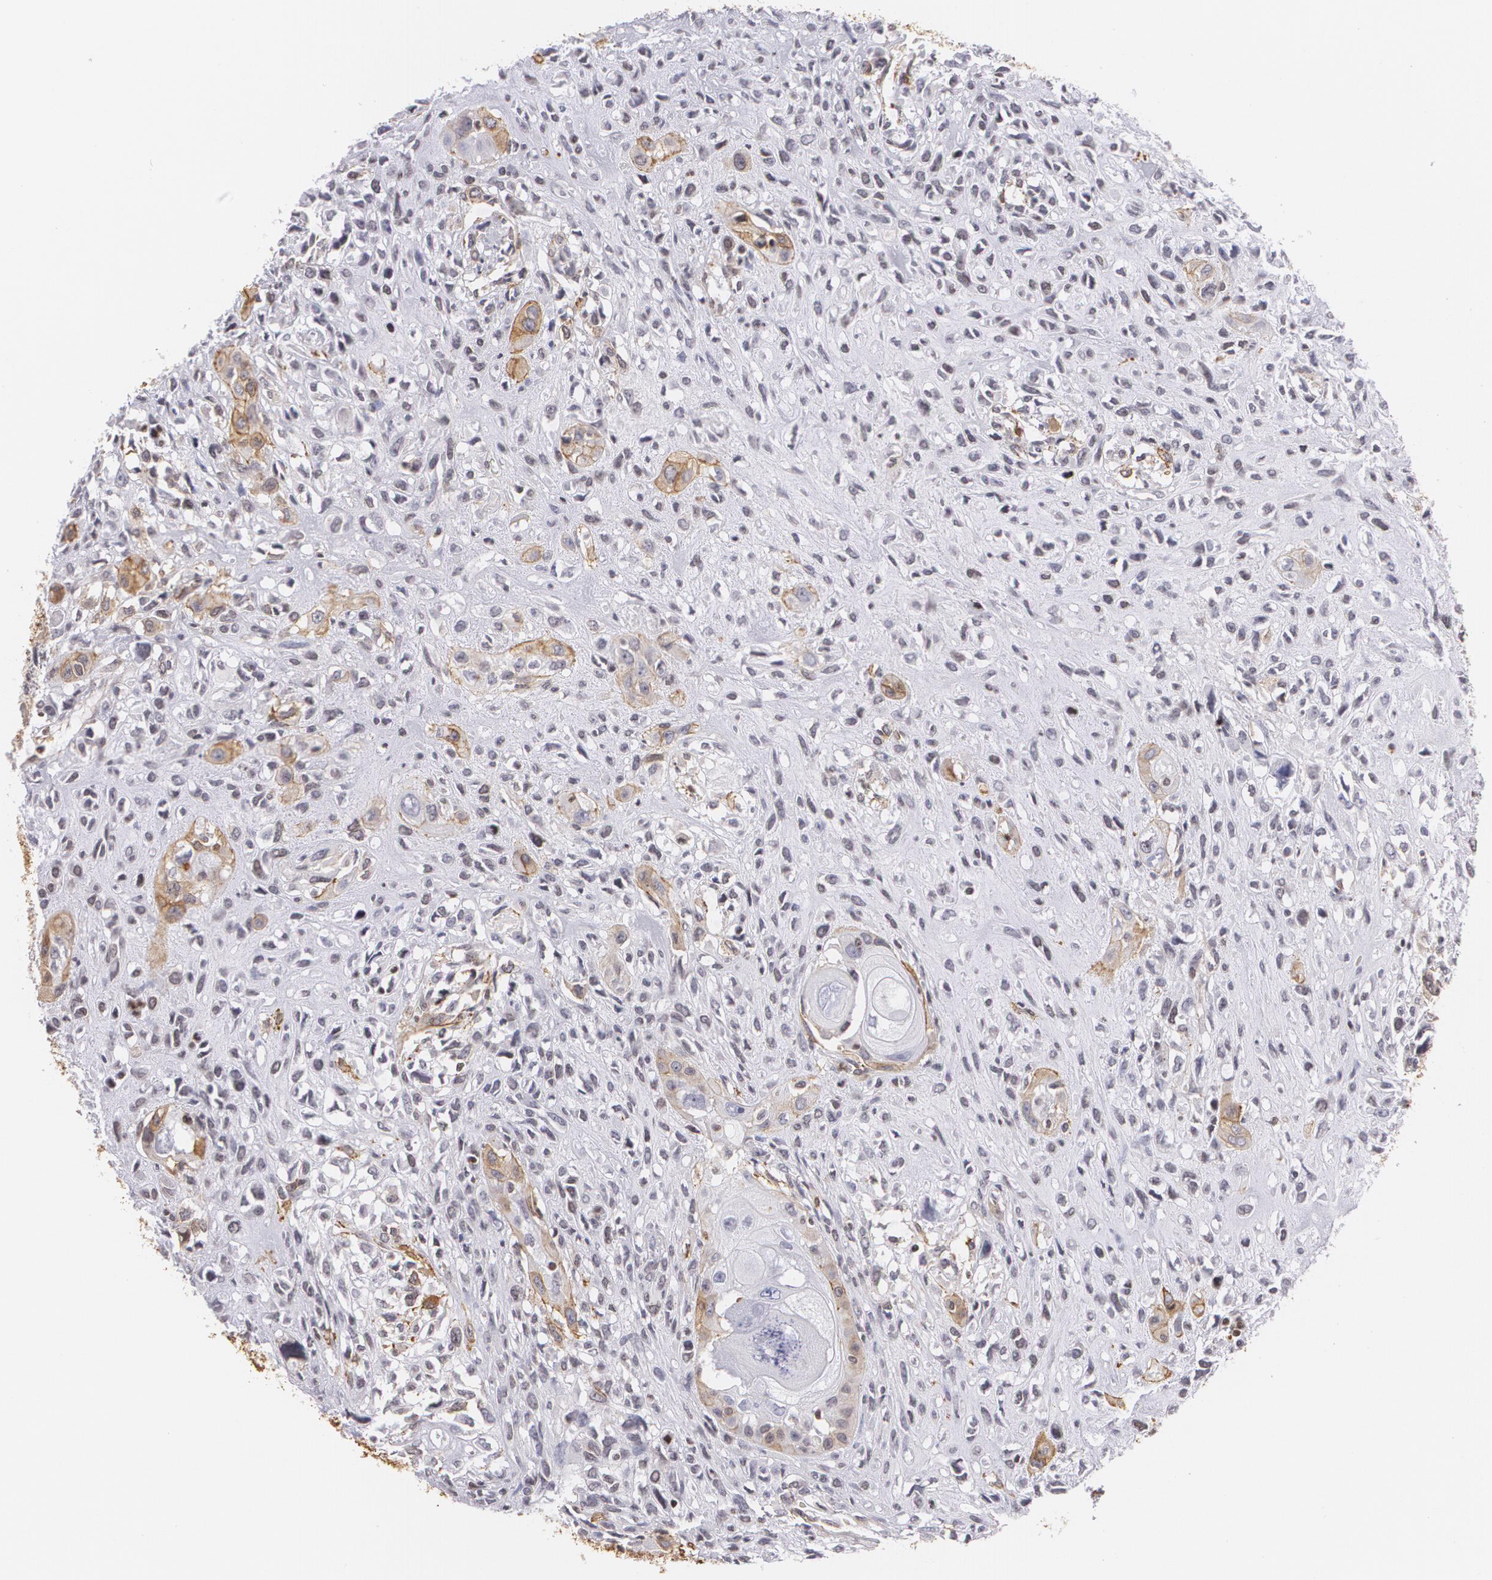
{"staining": {"intensity": "moderate", "quantity": ">75%", "location": "cytoplasmic/membranous"}, "tissue": "head and neck cancer", "cell_type": "Tumor cells", "image_type": "cancer", "snomed": [{"axis": "morphology", "description": "Neoplasm, malignant, NOS"}, {"axis": "topography", "description": "Salivary gland"}, {"axis": "topography", "description": "Head-Neck"}], "caption": "Head and neck cancer (malignant neoplasm) tissue displays moderate cytoplasmic/membranous positivity in approximately >75% of tumor cells, visualized by immunohistochemistry. The staining was performed using DAB (3,3'-diaminobenzidine), with brown indicating positive protein expression. Nuclei are stained blue with hematoxylin.", "gene": "VAMP1", "patient": {"sex": "male", "age": 43}}